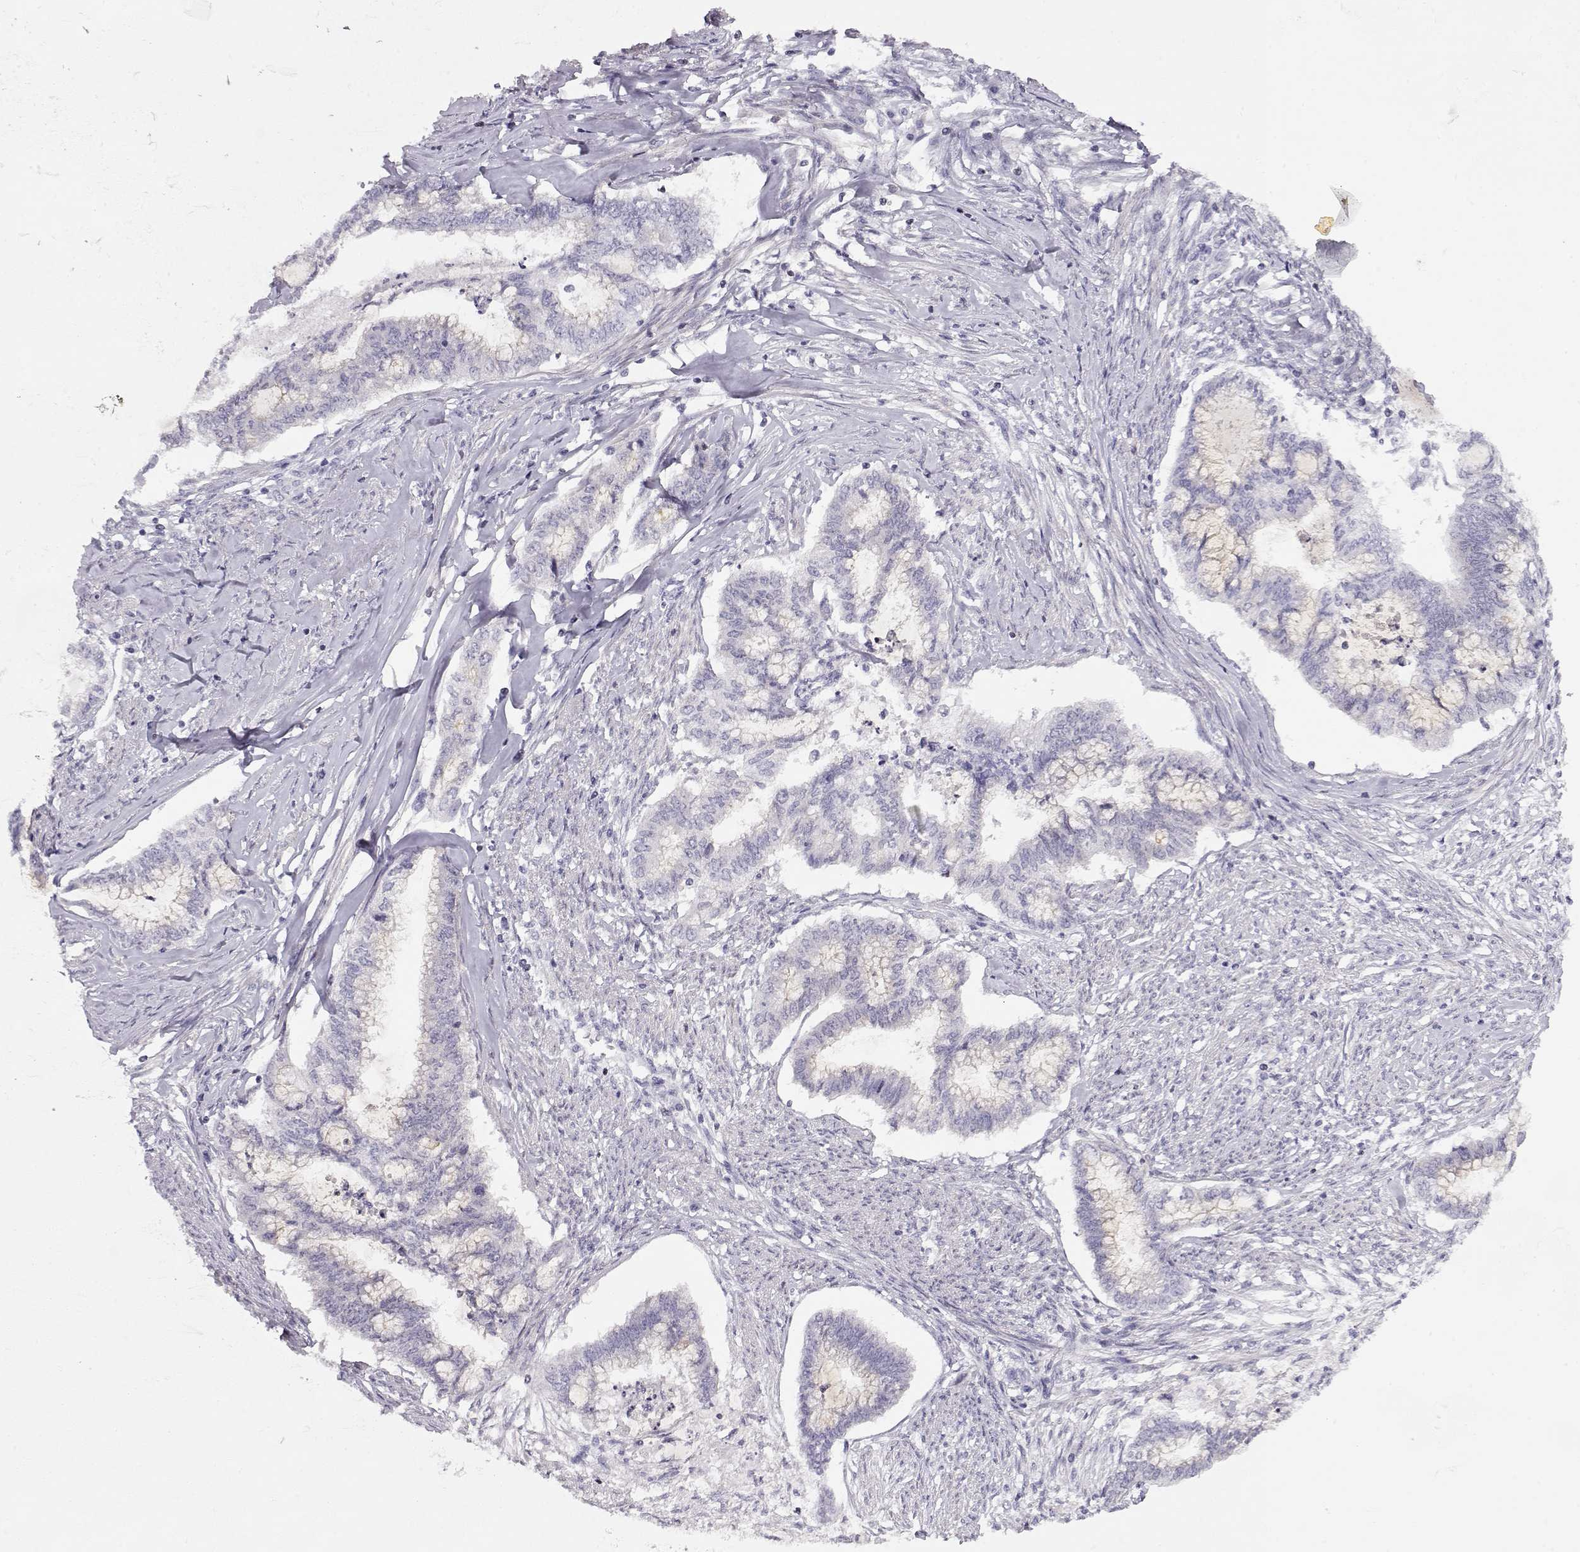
{"staining": {"intensity": "negative", "quantity": "none", "location": "none"}, "tissue": "endometrial cancer", "cell_type": "Tumor cells", "image_type": "cancer", "snomed": [{"axis": "morphology", "description": "Adenocarcinoma, NOS"}, {"axis": "topography", "description": "Endometrium"}], "caption": "A micrograph of endometrial cancer (adenocarcinoma) stained for a protein reveals no brown staining in tumor cells. Brightfield microscopy of IHC stained with DAB (brown) and hematoxylin (blue), captured at high magnification.", "gene": "CRX", "patient": {"sex": "female", "age": 79}}